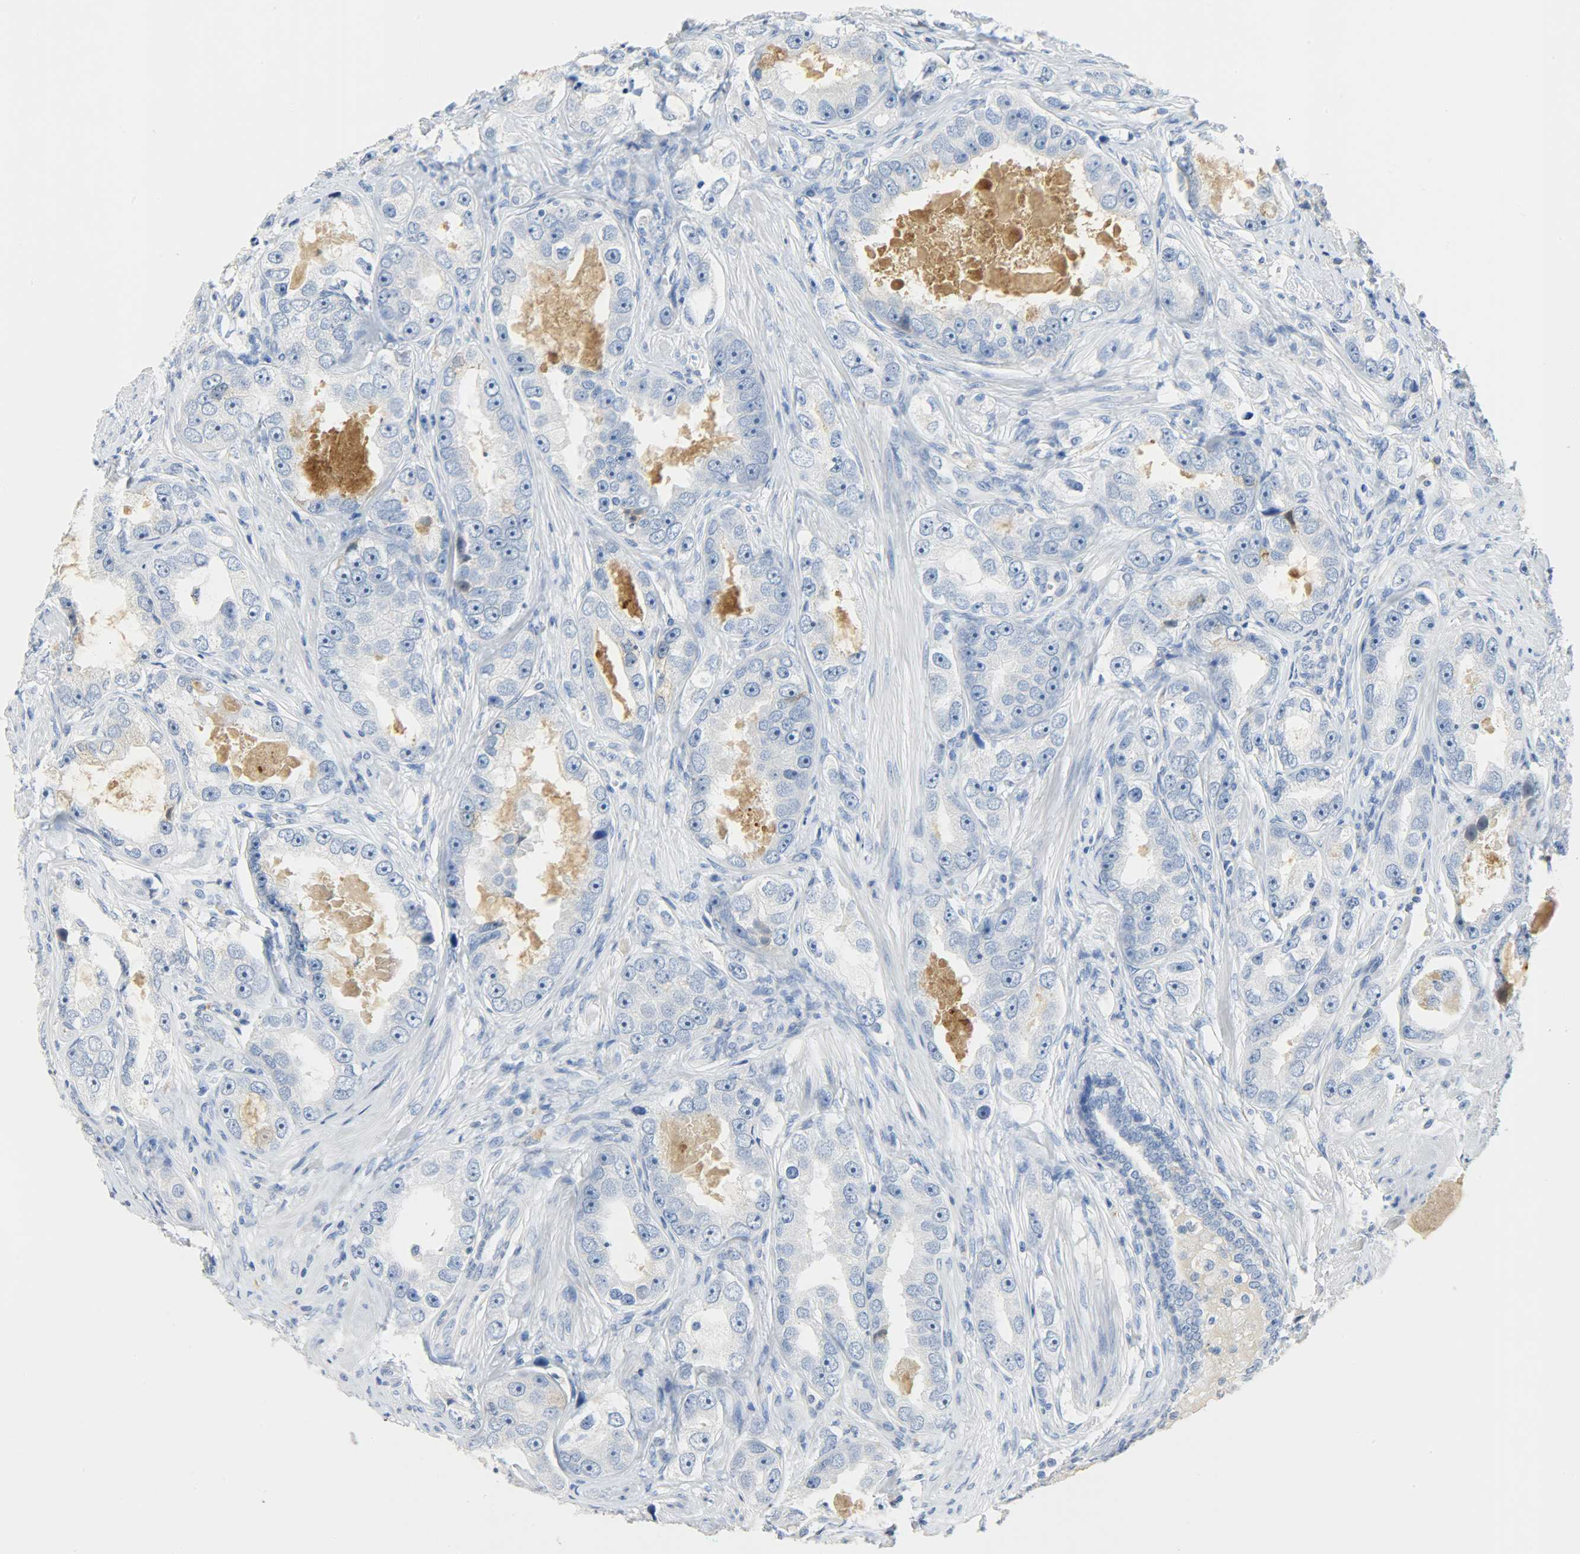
{"staining": {"intensity": "negative", "quantity": "none", "location": "none"}, "tissue": "prostate cancer", "cell_type": "Tumor cells", "image_type": "cancer", "snomed": [{"axis": "morphology", "description": "Adenocarcinoma, High grade"}, {"axis": "topography", "description": "Prostate"}], "caption": "This is a micrograph of IHC staining of high-grade adenocarcinoma (prostate), which shows no positivity in tumor cells.", "gene": "CRP", "patient": {"sex": "male", "age": 63}}